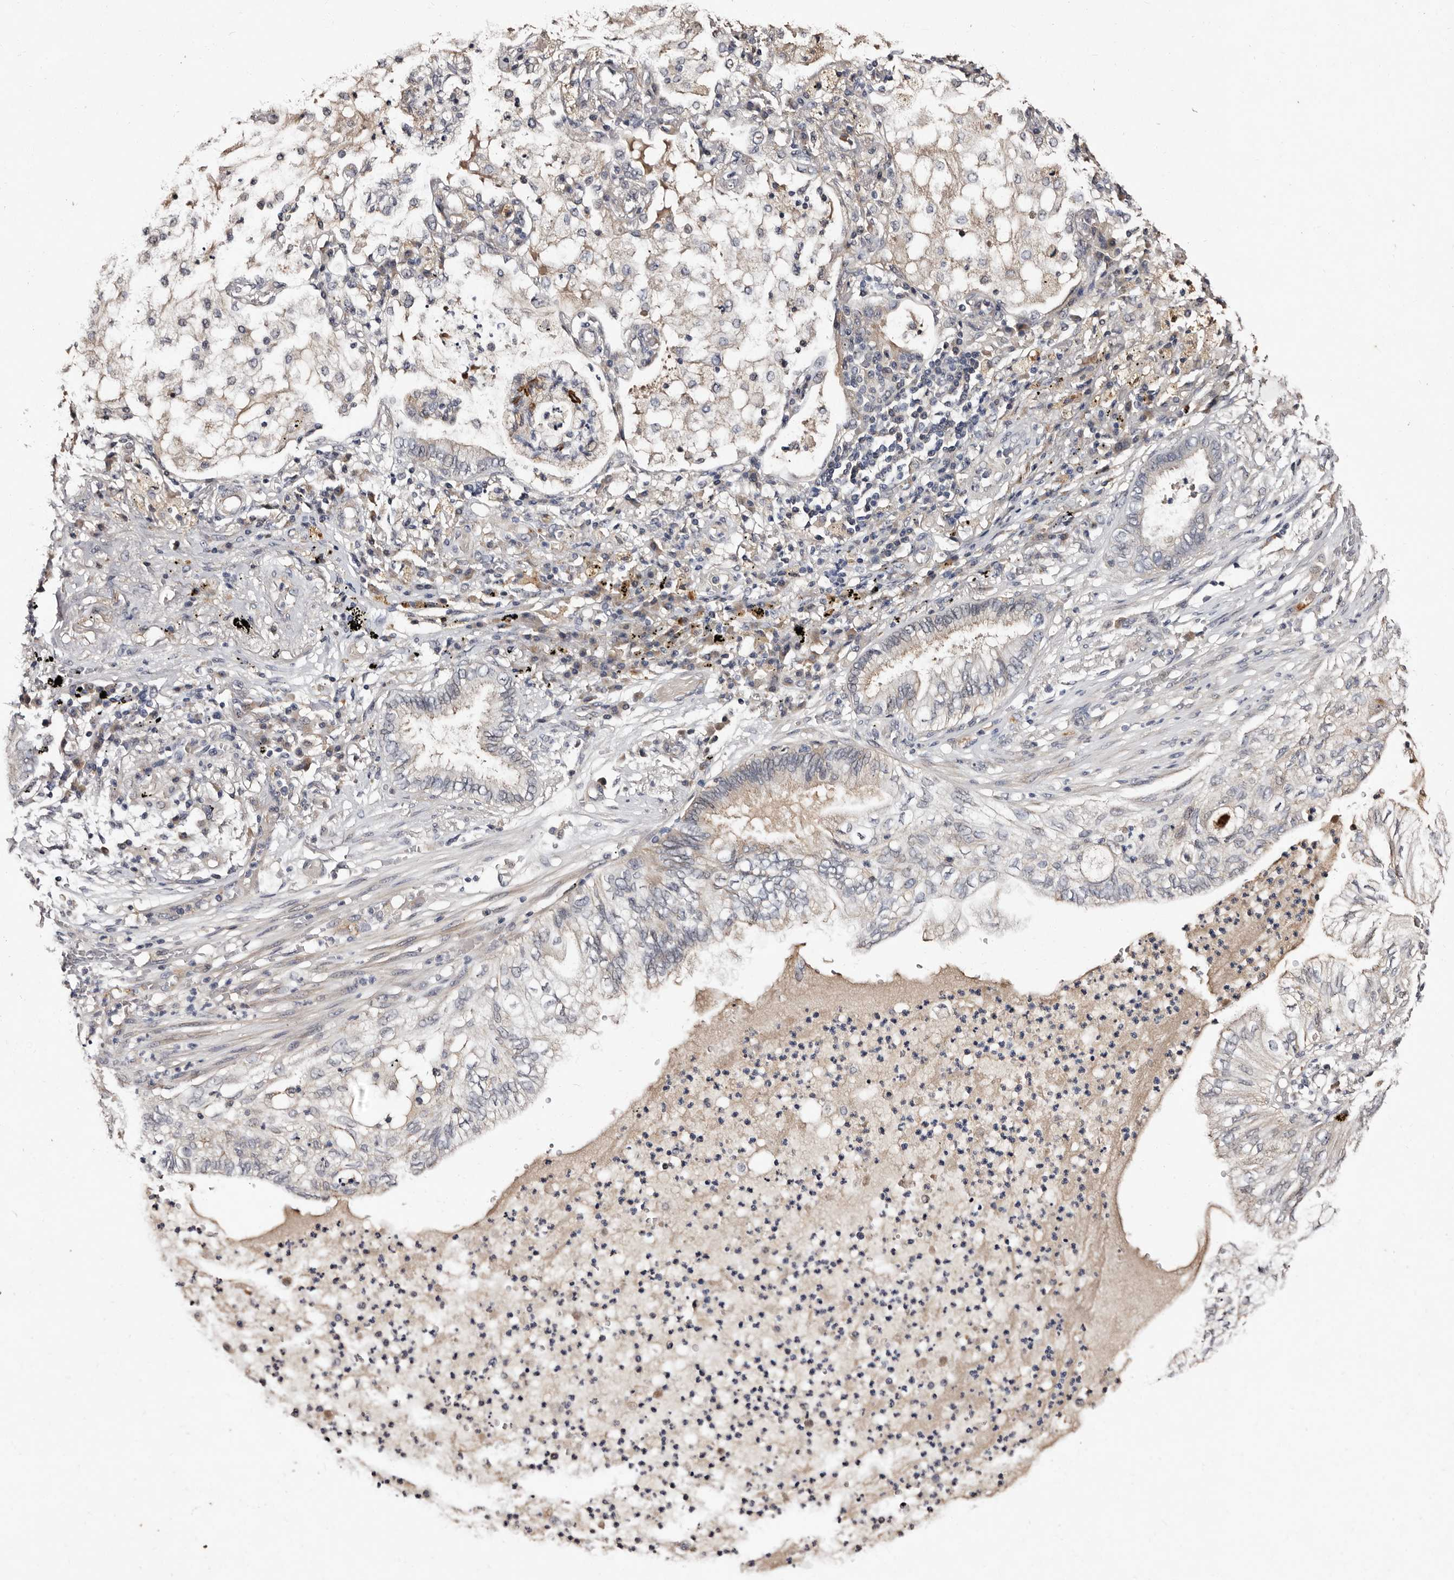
{"staining": {"intensity": "weak", "quantity": "<25%", "location": "cytoplasmic/membranous"}, "tissue": "lung cancer", "cell_type": "Tumor cells", "image_type": "cancer", "snomed": [{"axis": "morphology", "description": "Normal tissue, NOS"}, {"axis": "morphology", "description": "Adenocarcinoma, NOS"}, {"axis": "topography", "description": "Bronchus"}, {"axis": "topography", "description": "Lung"}], "caption": "There is no significant positivity in tumor cells of lung cancer (adenocarcinoma).", "gene": "LANCL2", "patient": {"sex": "female", "age": 70}}